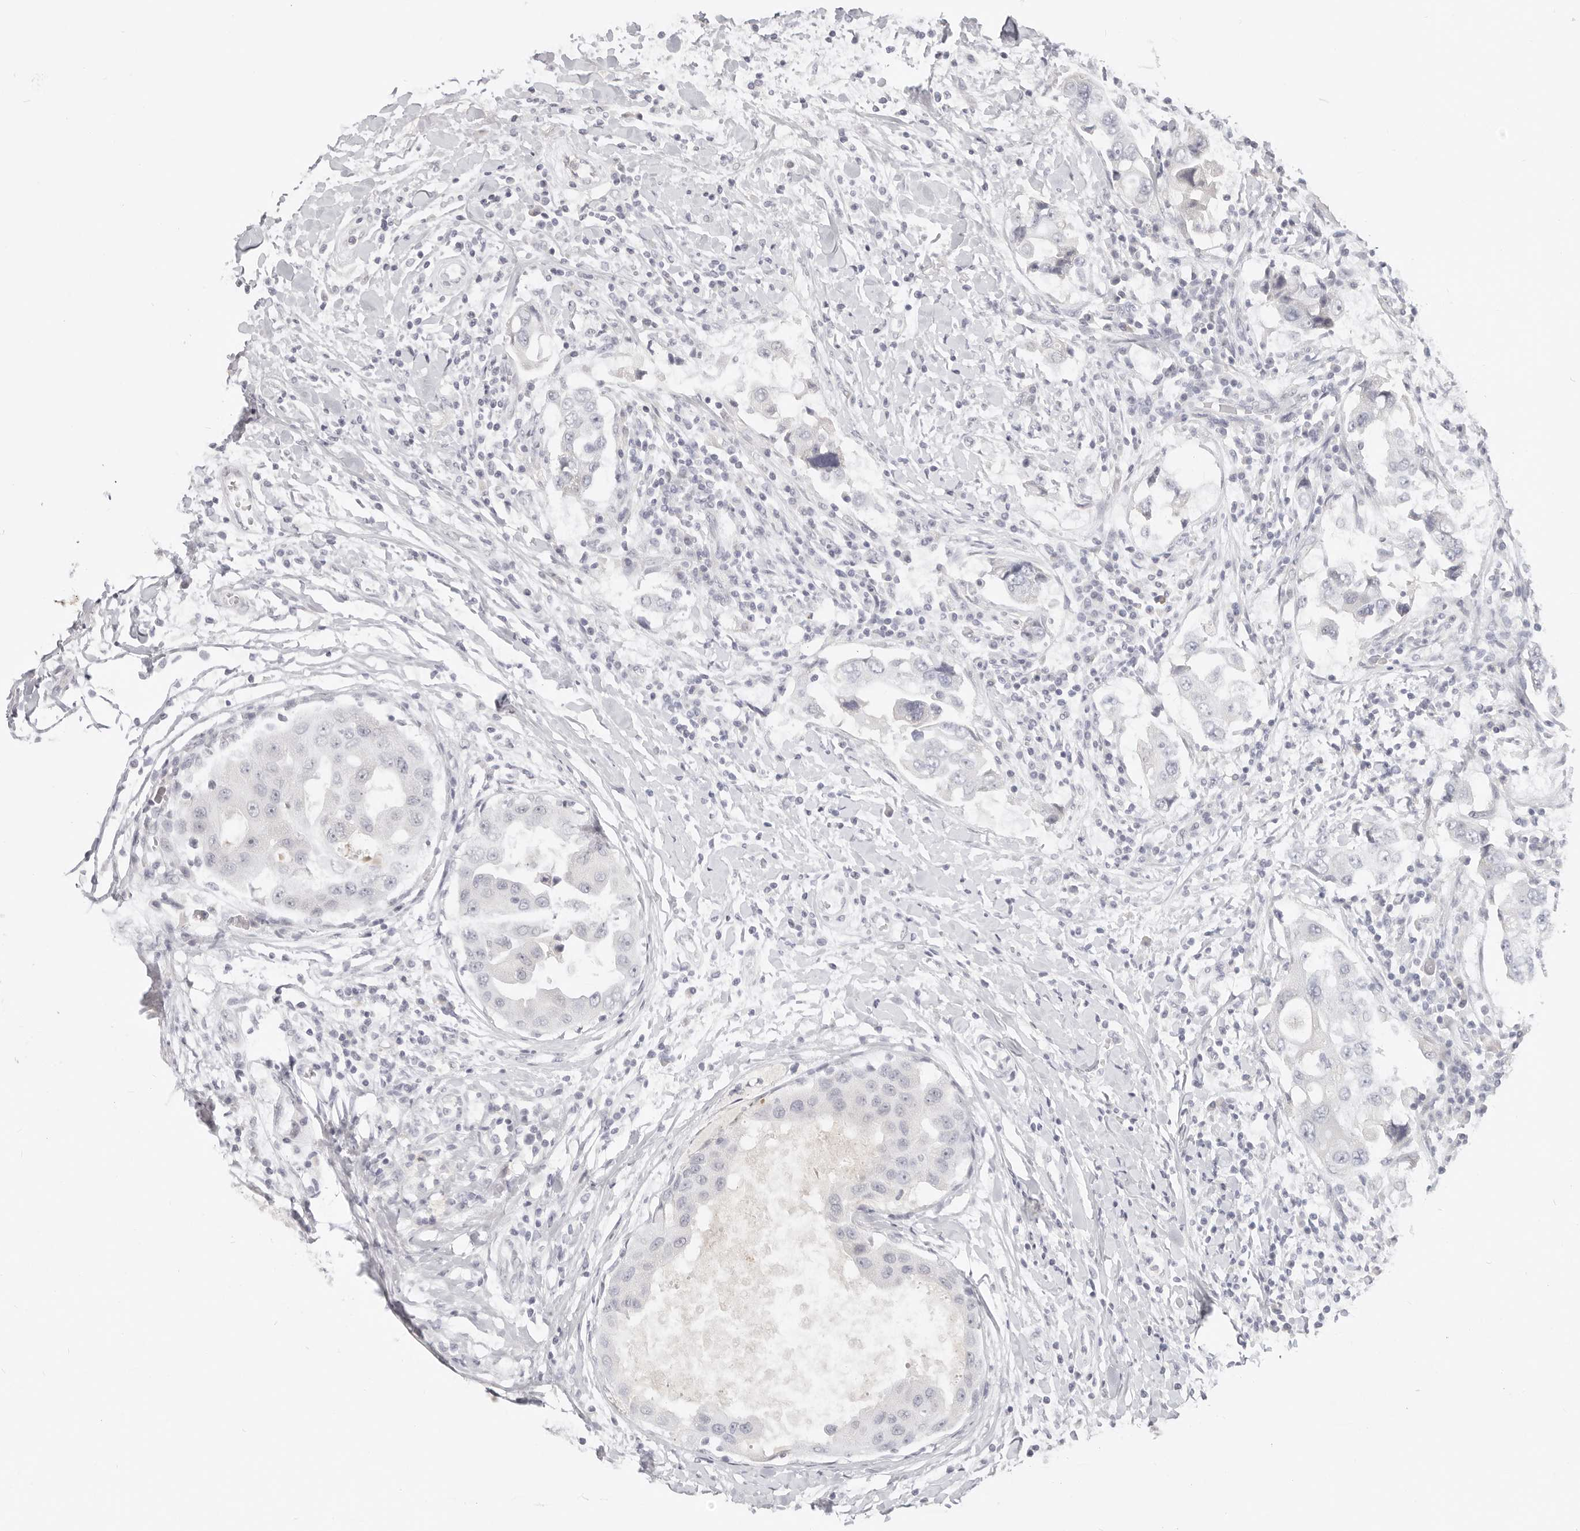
{"staining": {"intensity": "negative", "quantity": "none", "location": "none"}, "tissue": "breast cancer", "cell_type": "Tumor cells", "image_type": "cancer", "snomed": [{"axis": "morphology", "description": "Duct carcinoma"}, {"axis": "topography", "description": "Breast"}], "caption": "An immunohistochemistry (IHC) micrograph of breast invasive ductal carcinoma is shown. There is no staining in tumor cells of breast invasive ductal carcinoma.", "gene": "ASCL1", "patient": {"sex": "female", "age": 27}}